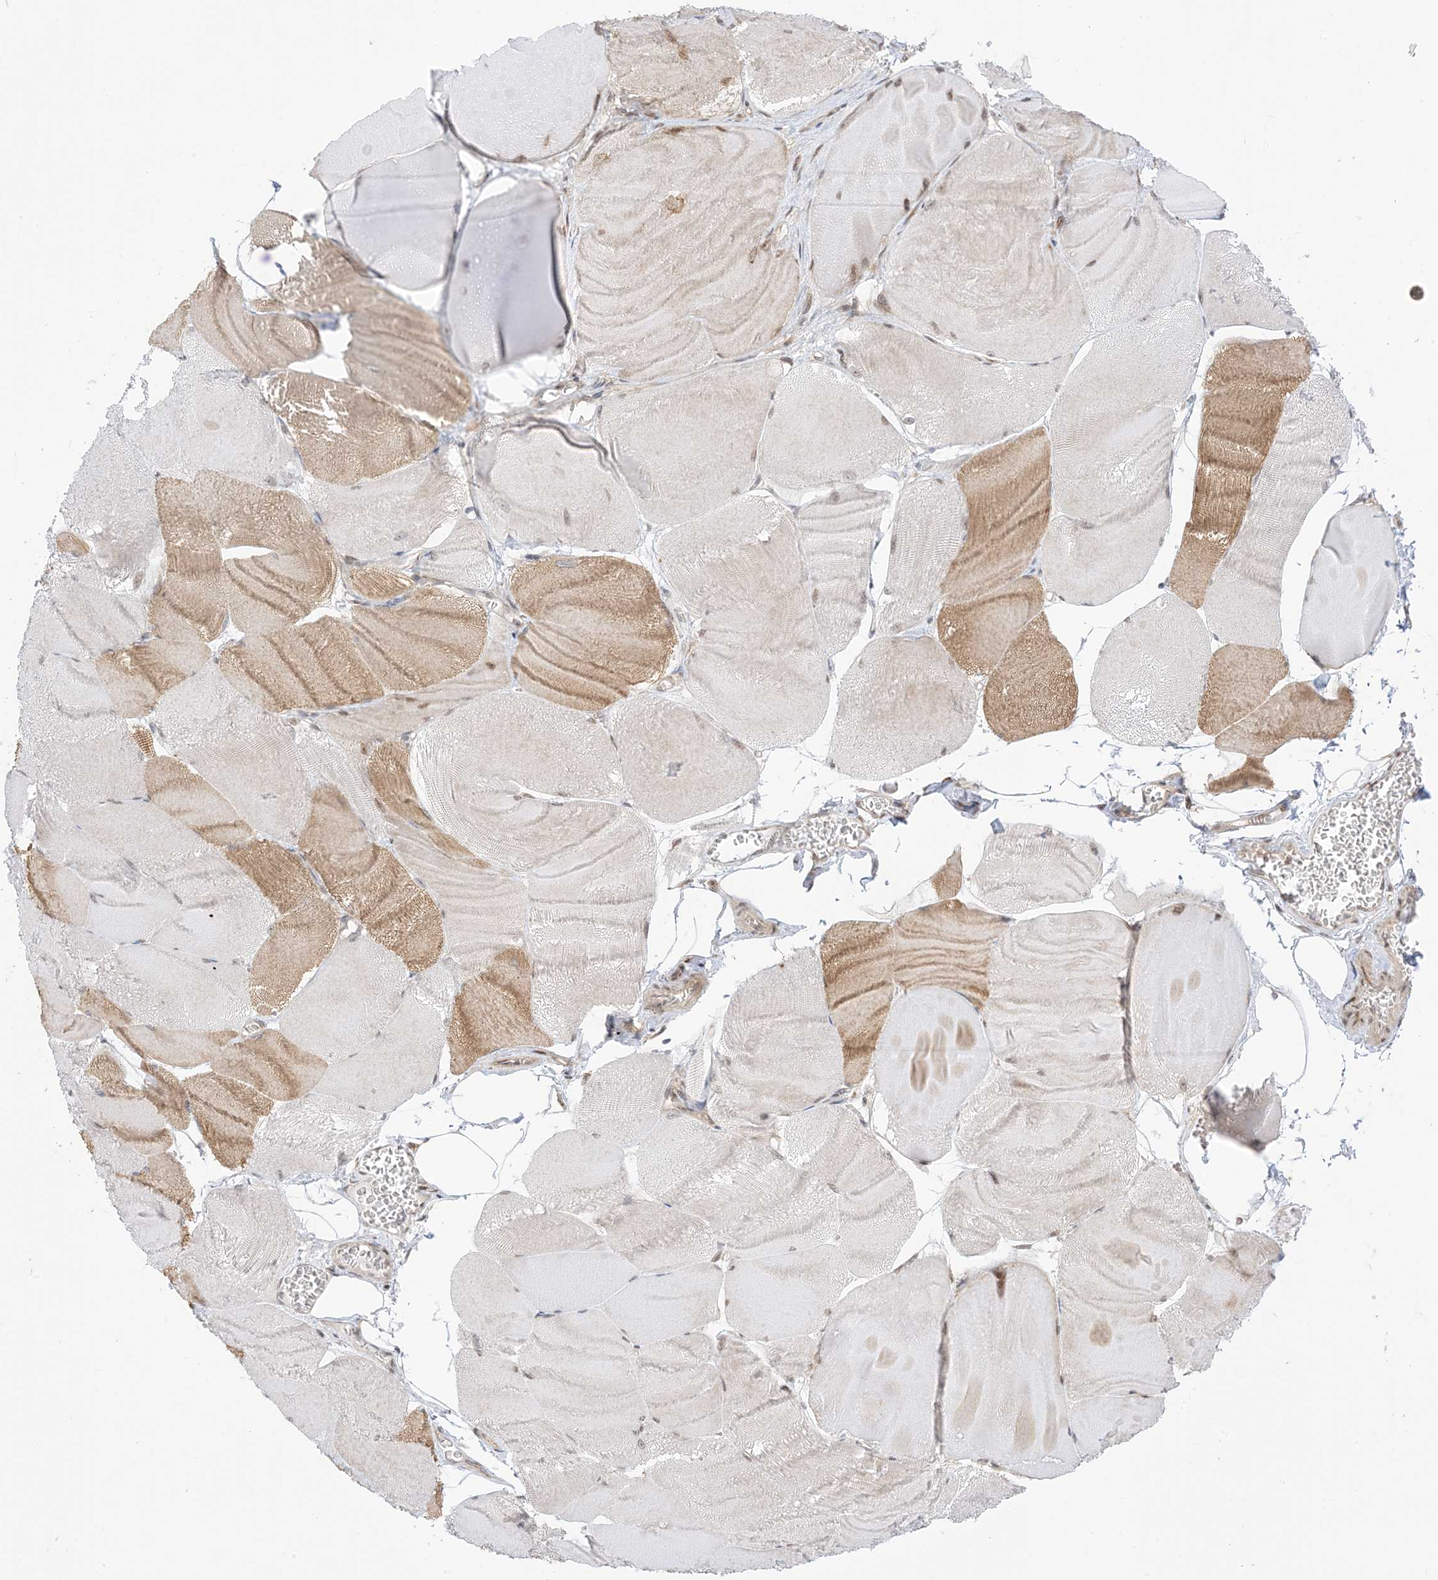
{"staining": {"intensity": "moderate", "quantity": "25%-75%", "location": "cytoplasmic/membranous,nuclear"}, "tissue": "skeletal muscle", "cell_type": "Myocytes", "image_type": "normal", "snomed": [{"axis": "morphology", "description": "Normal tissue, NOS"}, {"axis": "morphology", "description": "Basal cell carcinoma"}, {"axis": "topography", "description": "Skeletal muscle"}], "caption": "A histopathology image of skeletal muscle stained for a protein exhibits moderate cytoplasmic/membranous,nuclear brown staining in myocytes. The staining is performed using DAB brown chromogen to label protein expression. The nuclei are counter-stained blue using hematoxylin.", "gene": "UBE2E2", "patient": {"sex": "female", "age": 64}}